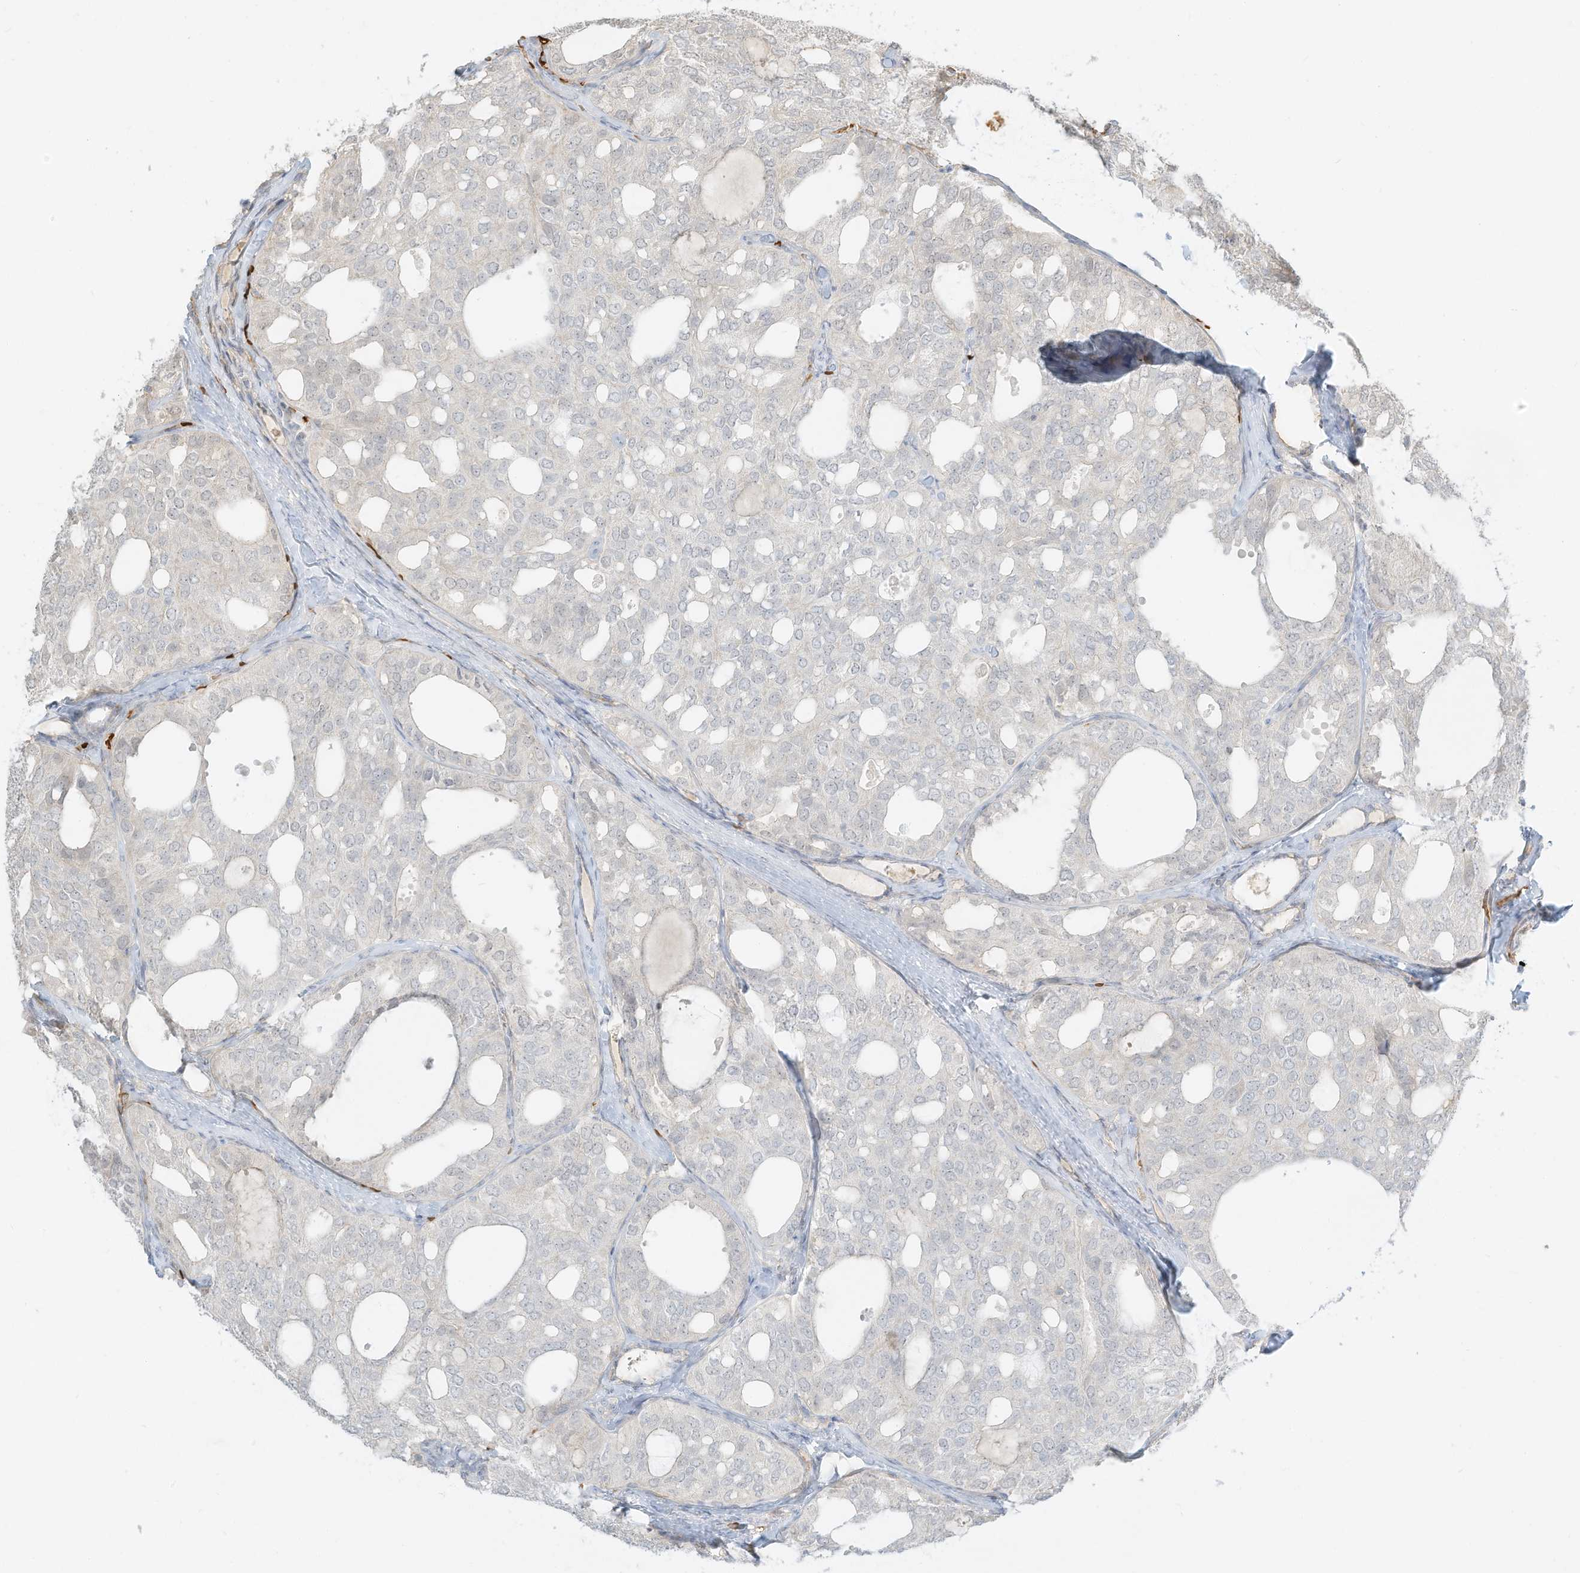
{"staining": {"intensity": "negative", "quantity": "none", "location": "none"}, "tissue": "thyroid cancer", "cell_type": "Tumor cells", "image_type": "cancer", "snomed": [{"axis": "morphology", "description": "Follicular adenoma carcinoma, NOS"}, {"axis": "topography", "description": "Thyroid gland"}], "caption": "Immunohistochemistry photomicrograph of human thyroid cancer stained for a protein (brown), which reveals no expression in tumor cells. Nuclei are stained in blue.", "gene": "OFD1", "patient": {"sex": "male", "age": 75}}